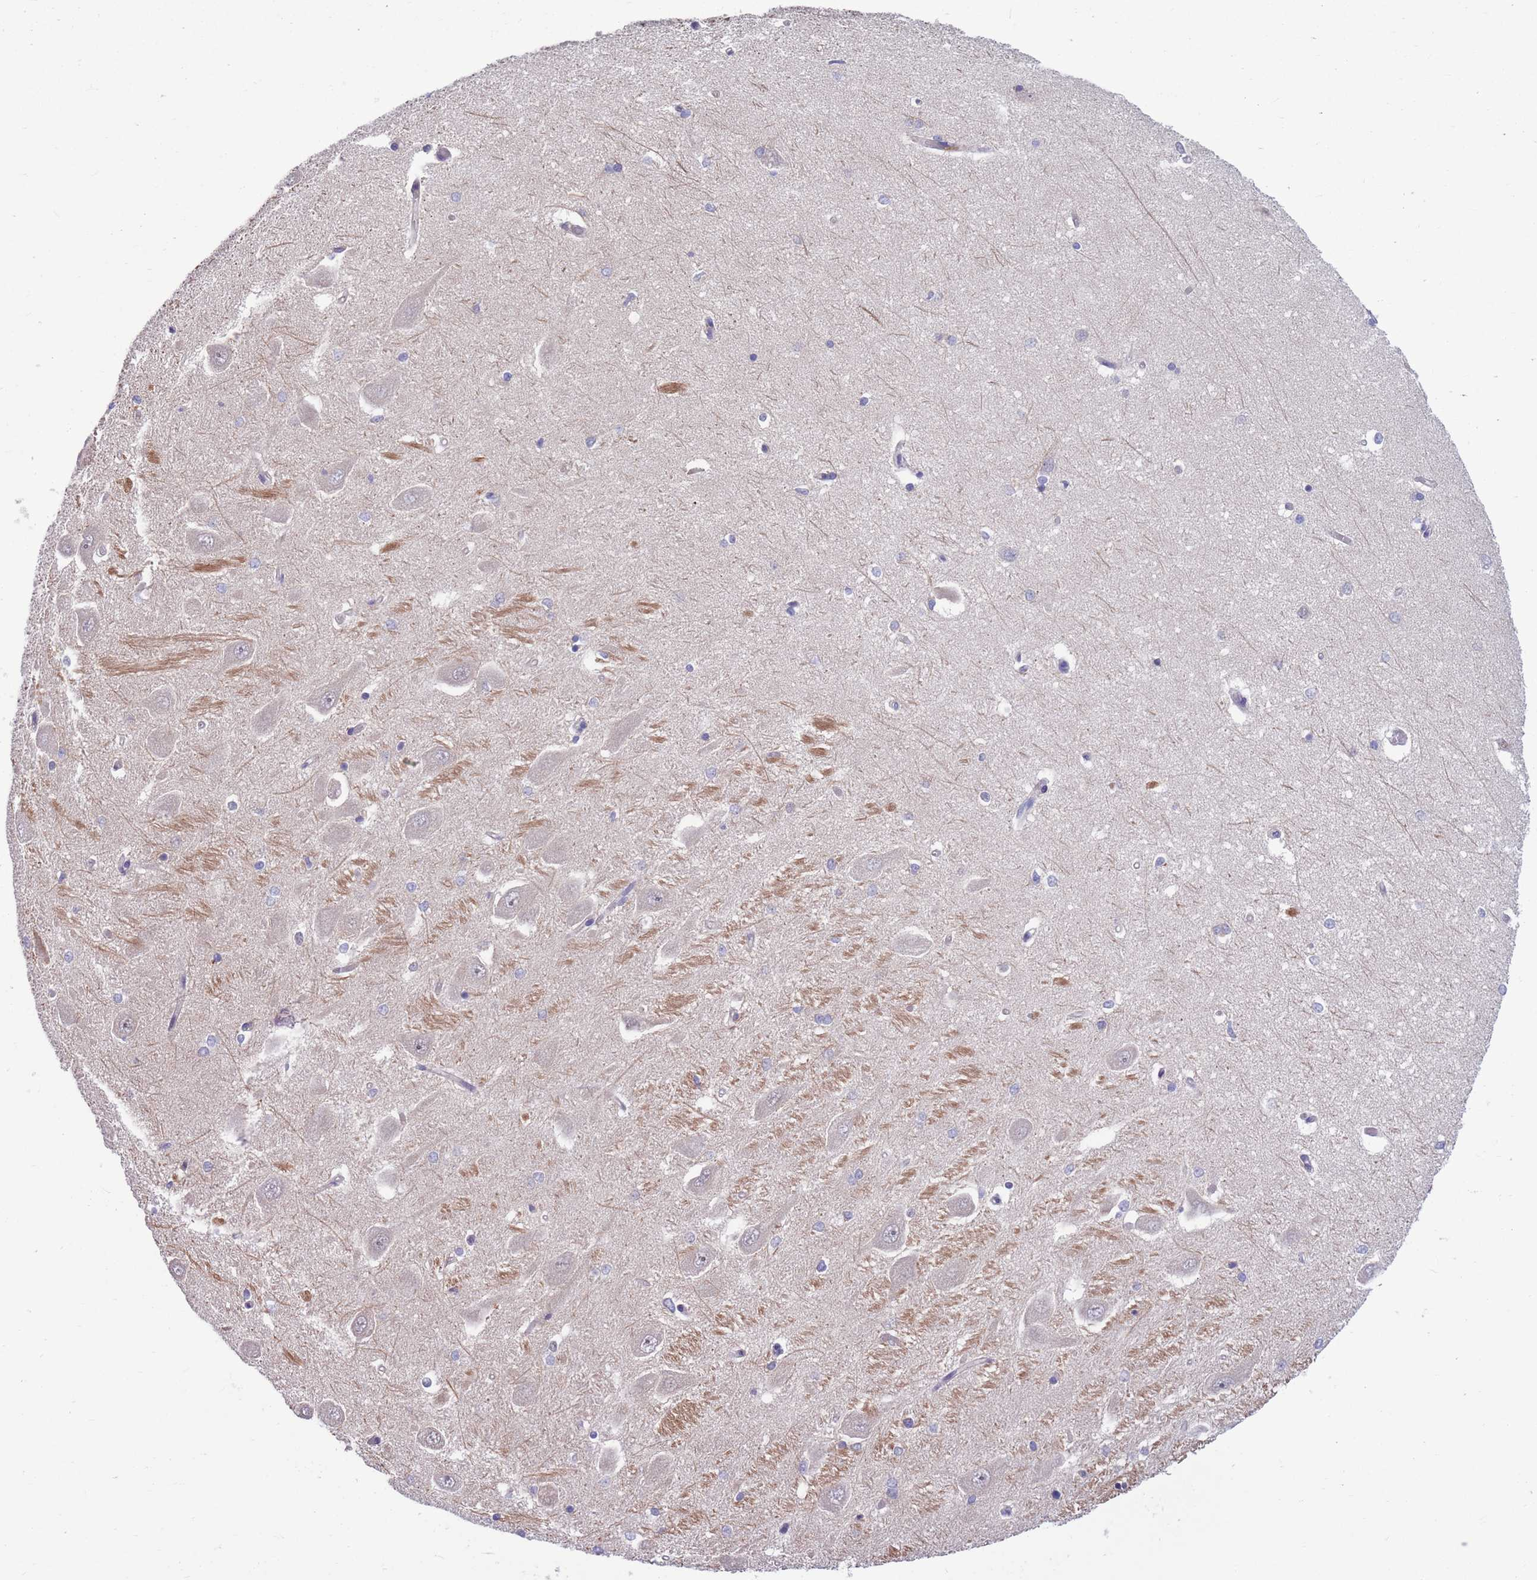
{"staining": {"intensity": "negative", "quantity": "none", "location": "none"}, "tissue": "hippocampus", "cell_type": "Glial cells", "image_type": "normal", "snomed": [{"axis": "morphology", "description": "Normal tissue, NOS"}, {"axis": "topography", "description": "Hippocampus"}], "caption": "Human hippocampus stained for a protein using immunohistochemistry (IHC) shows no staining in glial cells.", "gene": "KLHL29", "patient": {"sex": "male", "age": 45}}